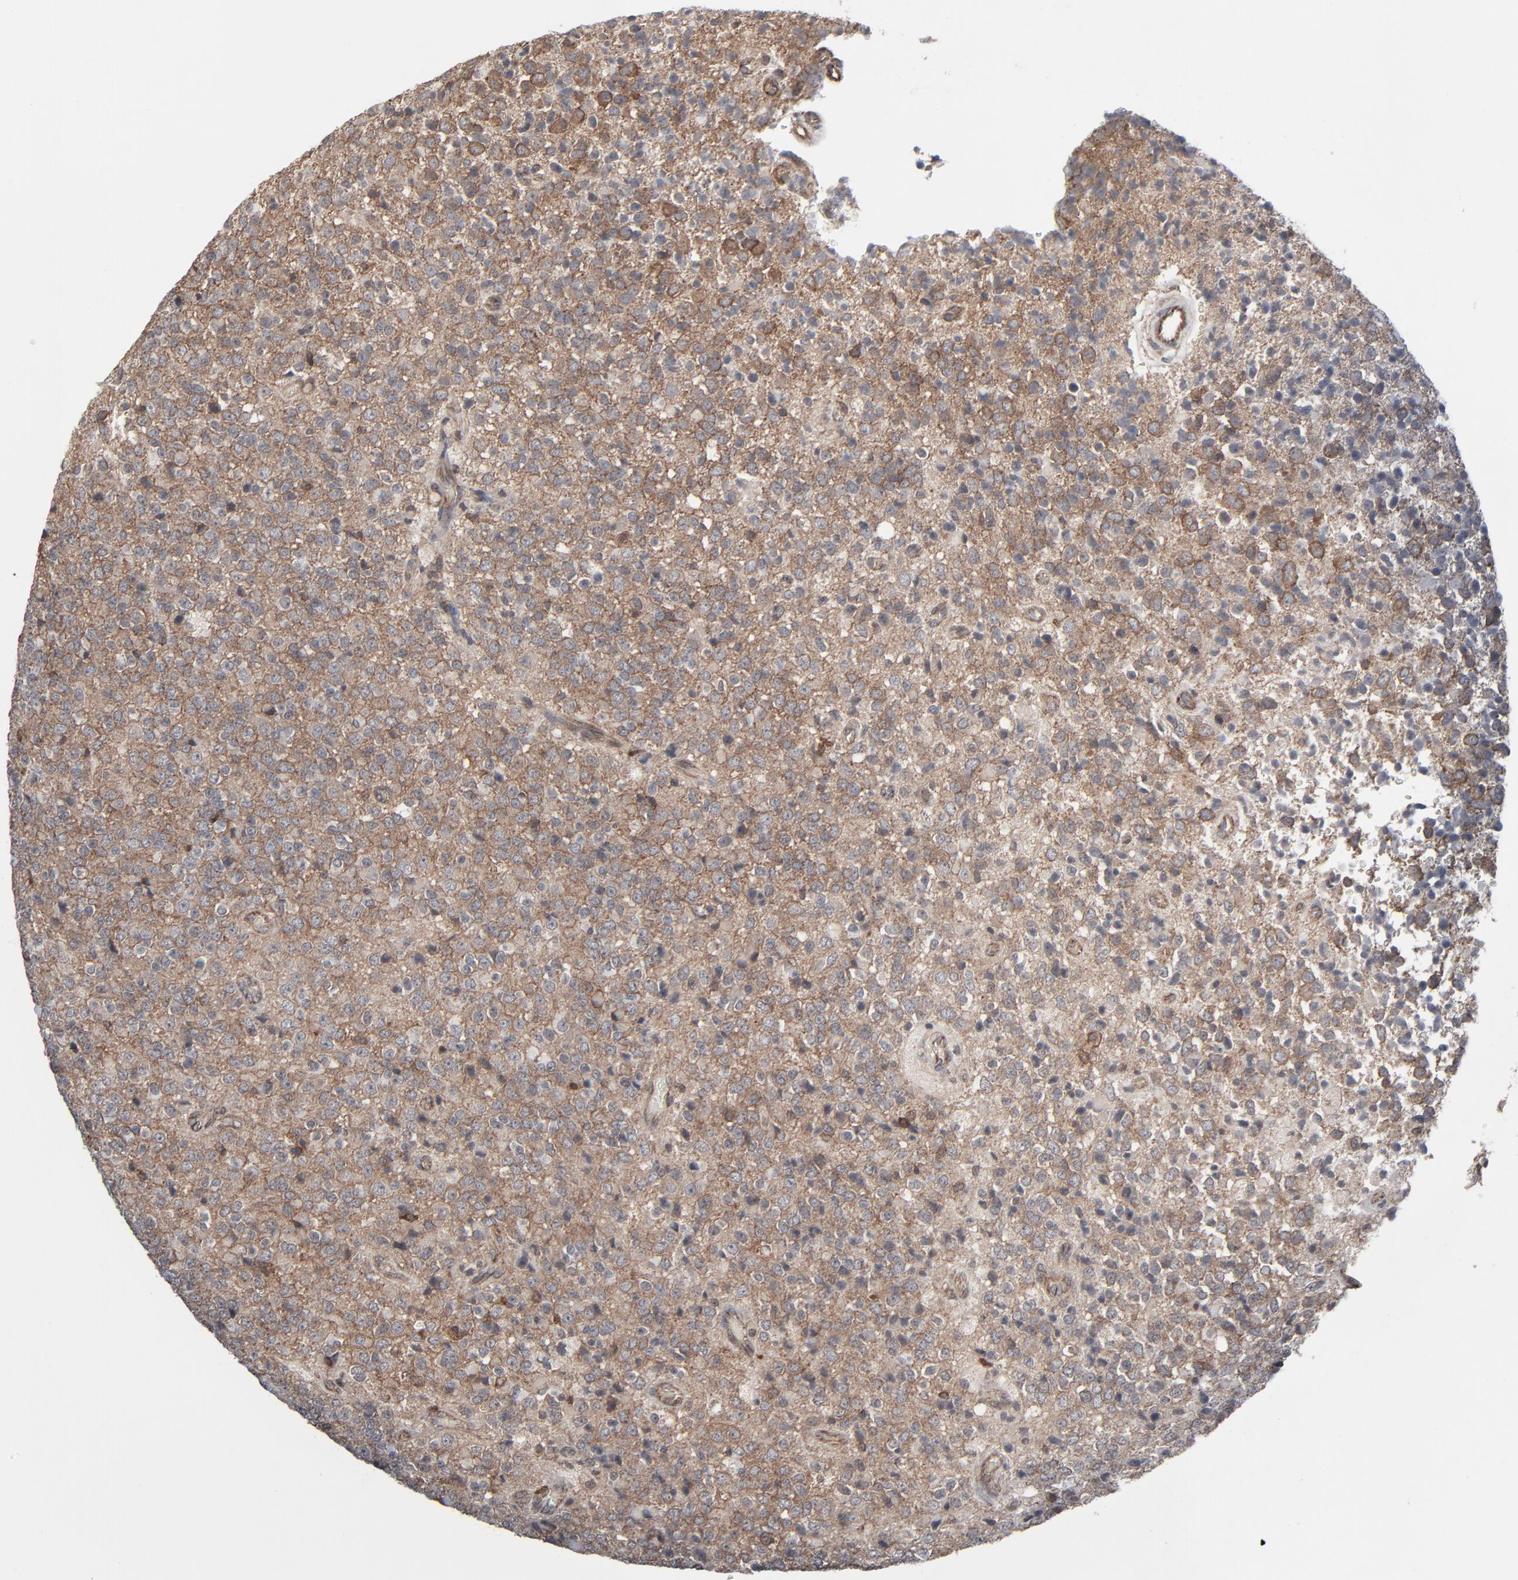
{"staining": {"intensity": "moderate", "quantity": ">75%", "location": "cytoplasmic/membranous"}, "tissue": "glioma", "cell_type": "Tumor cells", "image_type": "cancer", "snomed": [{"axis": "morphology", "description": "Glioma, malignant, High grade"}, {"axis": "topography", "description": "pancreas cauda"}], "caption": "Tumor cells display medium levels of moderate cytoplasmic/membranous expression in about >75% of cells in human glioma. The protein of interest is shown in brown color, while the nuclei are stained blue.", "gene": "CTNND1", "patient": {"sex": "male", "age": 60}}